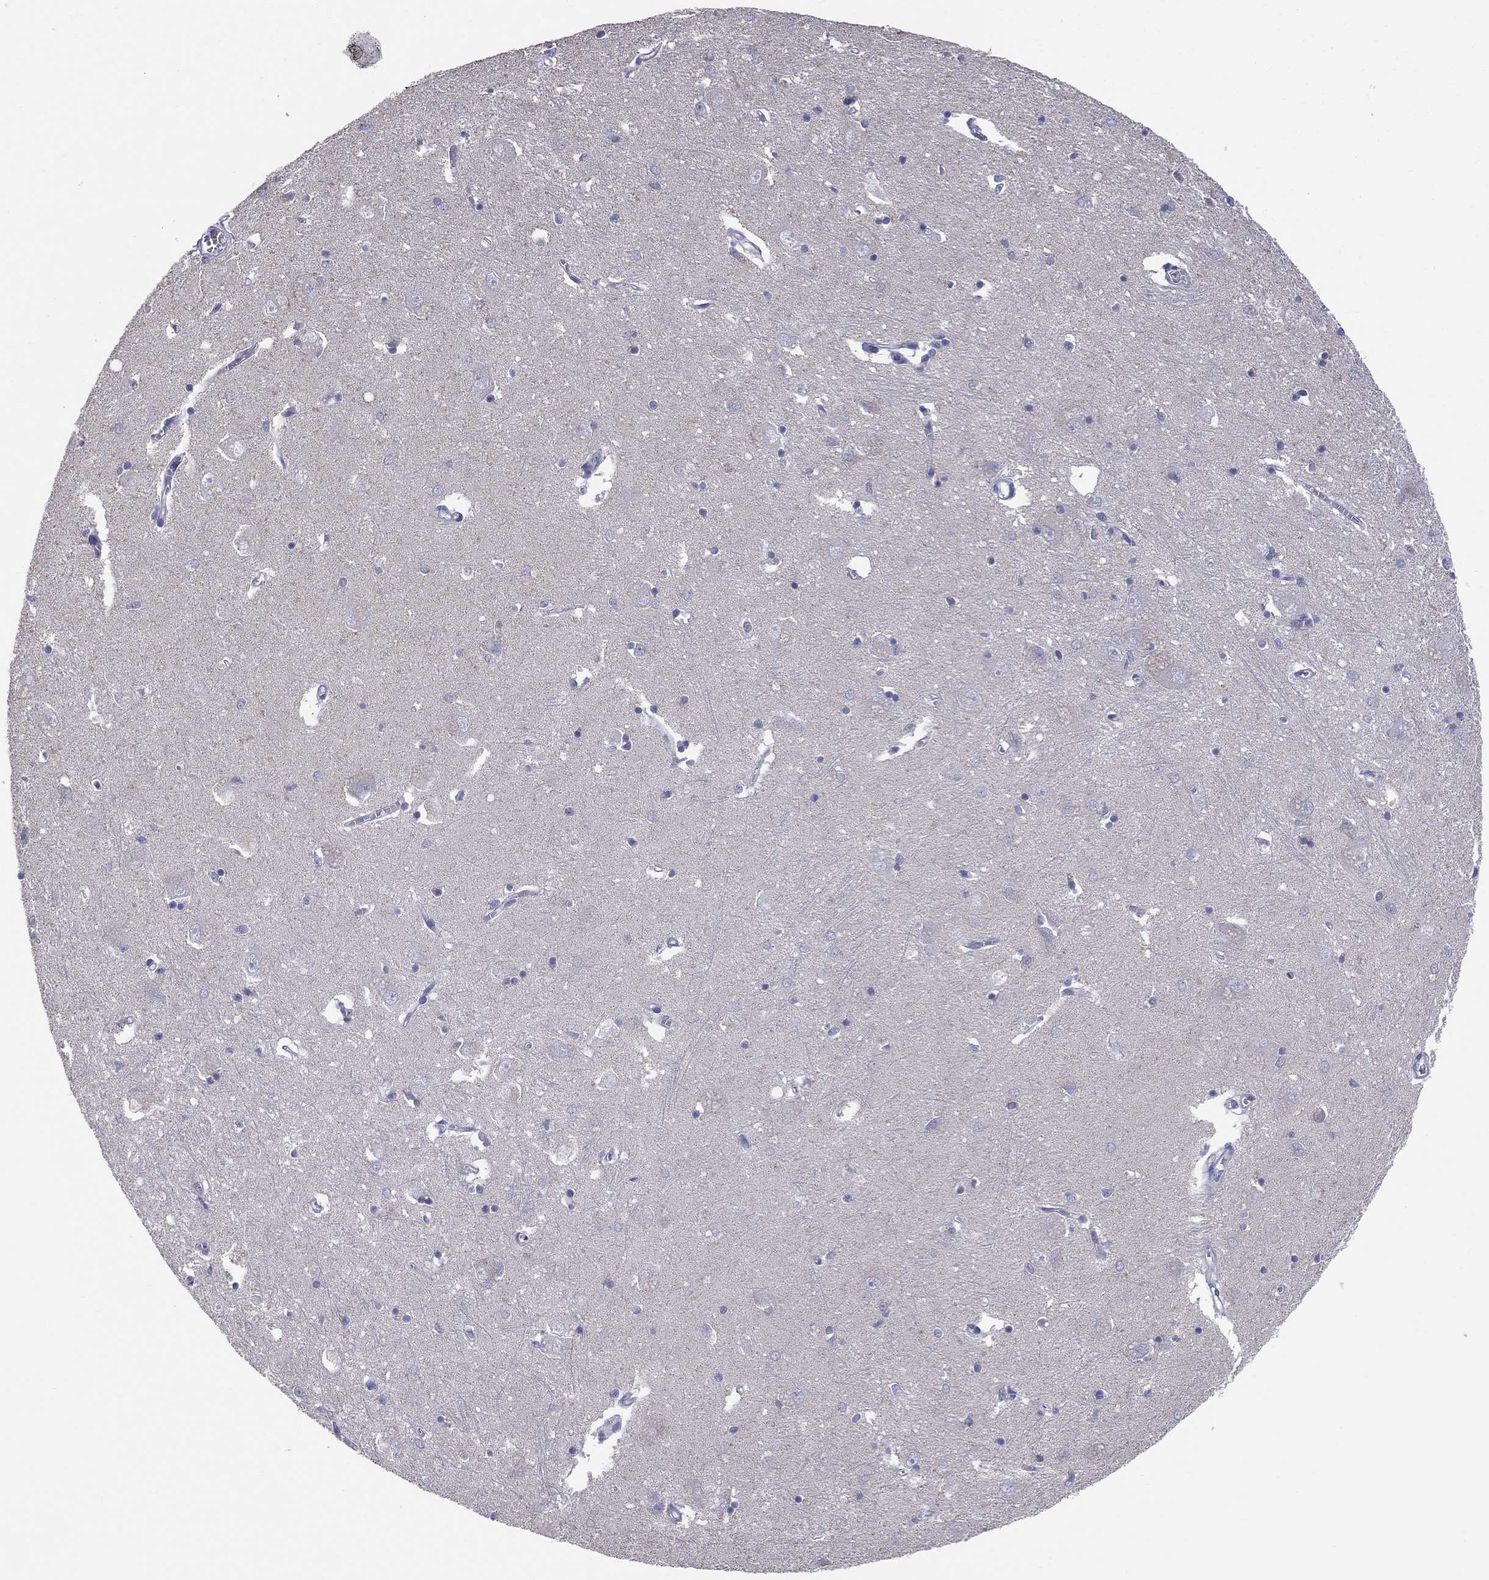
{"staining": {"intensity": "negative", "quantity": "none", "location": "none"}, "tissue": "caudate", "cell_type": "Glial cells", "image_type": "normal", "snomed": [{"axis": "morphology", "description": "Normal tissue, NOS"}, {"axis": "topography", "description": "Lateral ventricle wall"}], "caption": "Glial cells show no significant staining in unremarkable caudate. (DAB (3,3'-diaminobenzidine) immunohistochemistry visualized using brightfield microscopy, high magnification).", "gene": "STK31", "patient": {"sex": "male", "age": 54}}